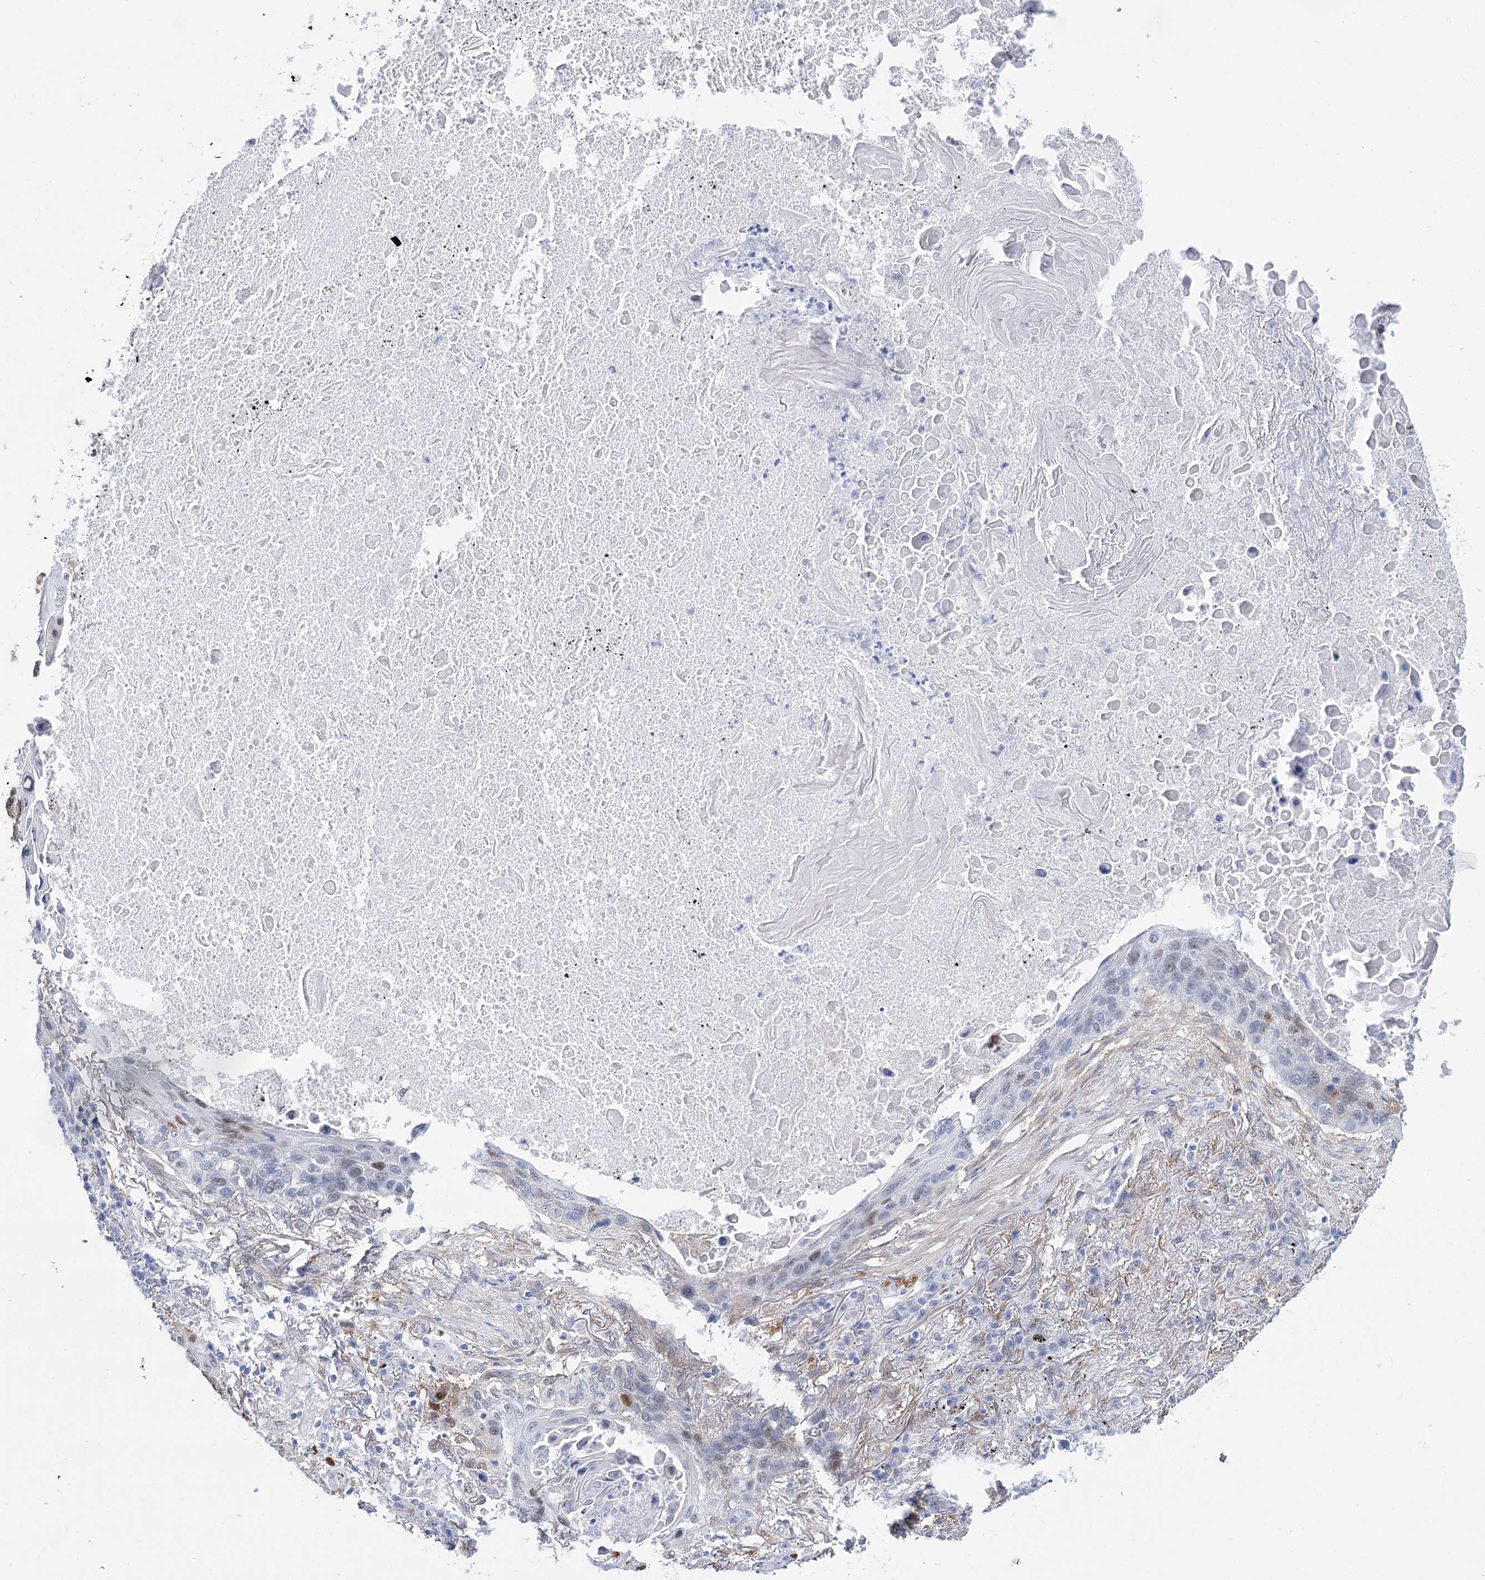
{"staining": {"intensity": "weak", "quantity": "<25%", "location": "nuclear"}, "tissue": "lung cancer", "cell_type": "Tumor cells", "image_type": "cancer", "snomed": [{"axis": "morphology", "description": "Squamous cell carcinoma, NOS"}, {"axis": "topography", "description": "Lung"}], "caption": "A photomicrograph of human lung cancer (squamous cell carcinoma) is negative for staining in tumor cells.", "gene": "UGDH", "patient": {"sex": "female", "age": 63}}